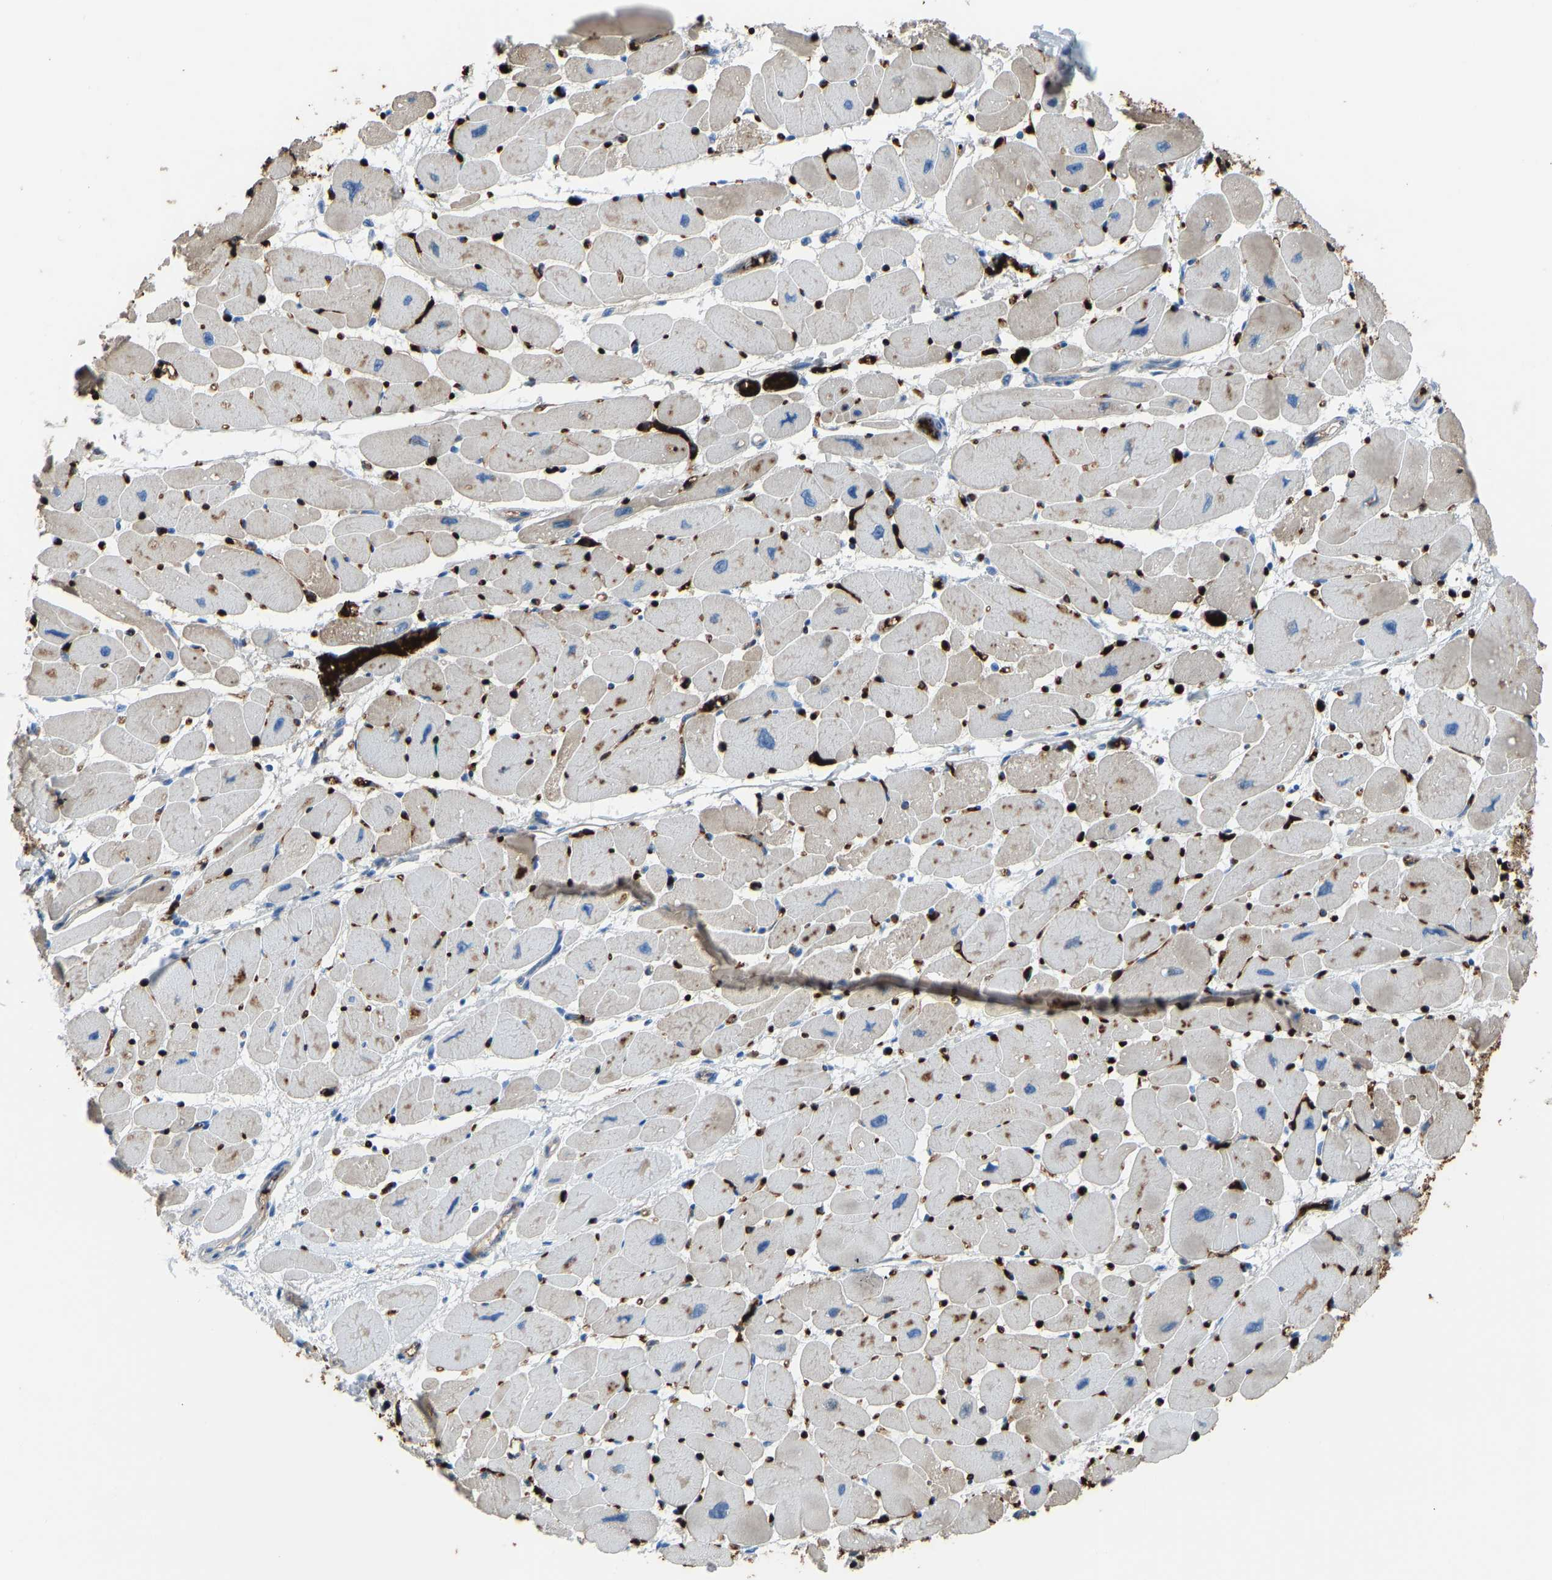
{"staining": {"intensity": "weak", "quantity": ">75%", "location": "cytoplasmic/membranous"}, "tissue": "heart muscle", "cell_type": "Cardiomyocytes", "image_type": "normal", "snomed": [{"axis": "morphology", "description": "Normal tissue, NOS"}, {"axis": "topography", "description": "Heart"}], "caption": "DAB (3,3'-diaminobenzidine) immunohistochemical staining of benign human heart muscle demonstrates weak cytoplasmic/membranous protein expression in about >75% of cardiomyocytes.", "gene": "PIGS", "patient": {"sex": "female", "age": 54}}